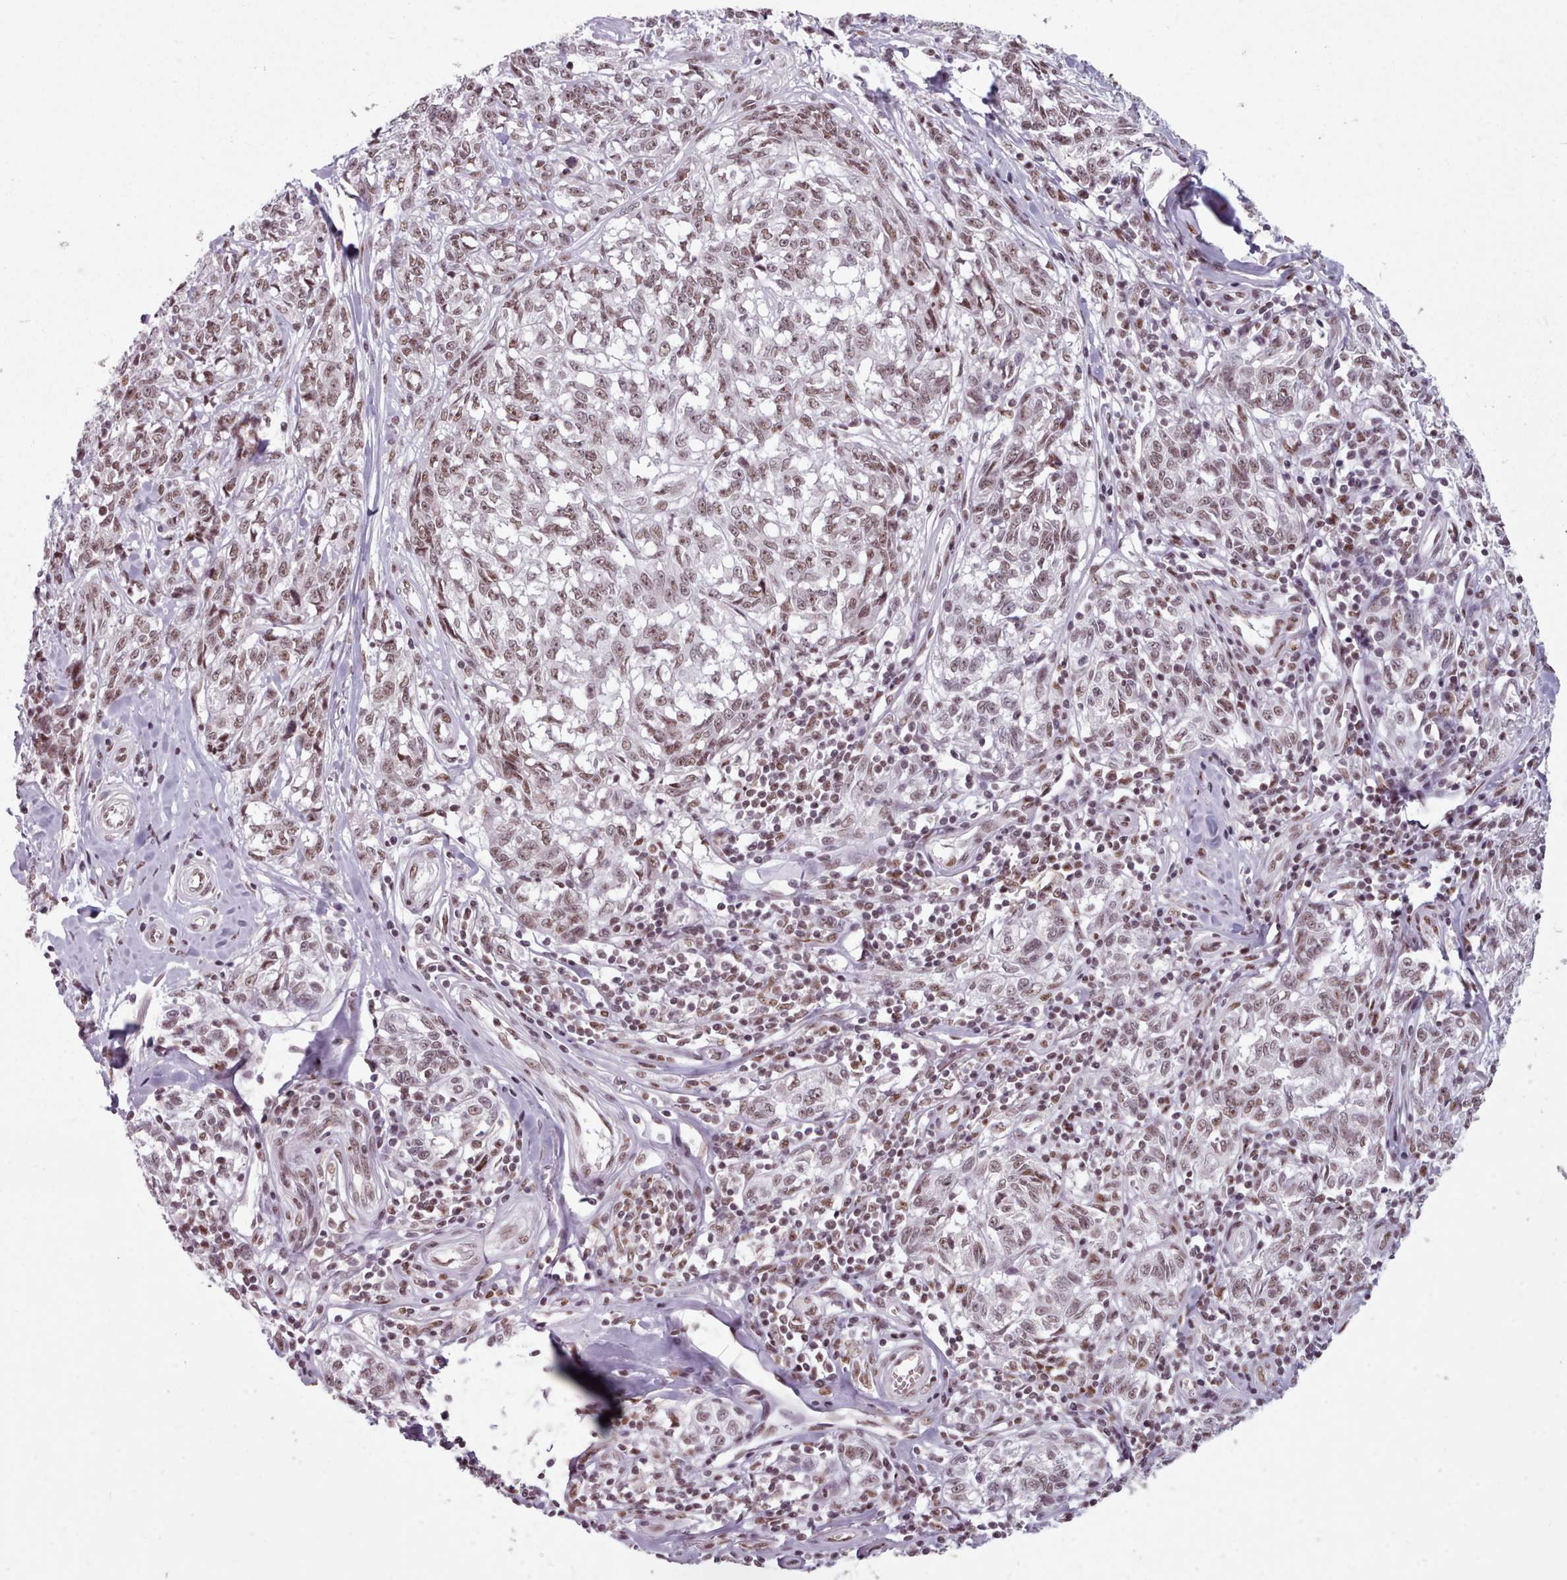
{"staining": {"intensity": "moderate", "quantity": ">75%", "location": "nuclear"}, "tissue": "melanoma", "cell_type": "Tumor cells", "image_type": "cancer", "snomed": [{"axis": "morphology", "description": "Normal tissue, NOS"}, {"axis": "morphology", "description": "Malignant melanoma, NOS"}, {"axis": "topography", "description": "Skin"}], "caption": "Tumor cells demonstrate moderate nuclear positivity in approximately >75% of cells in melanoma.", "gene": "SRRM1", "patient": {"sex": "female", "age": 64}}